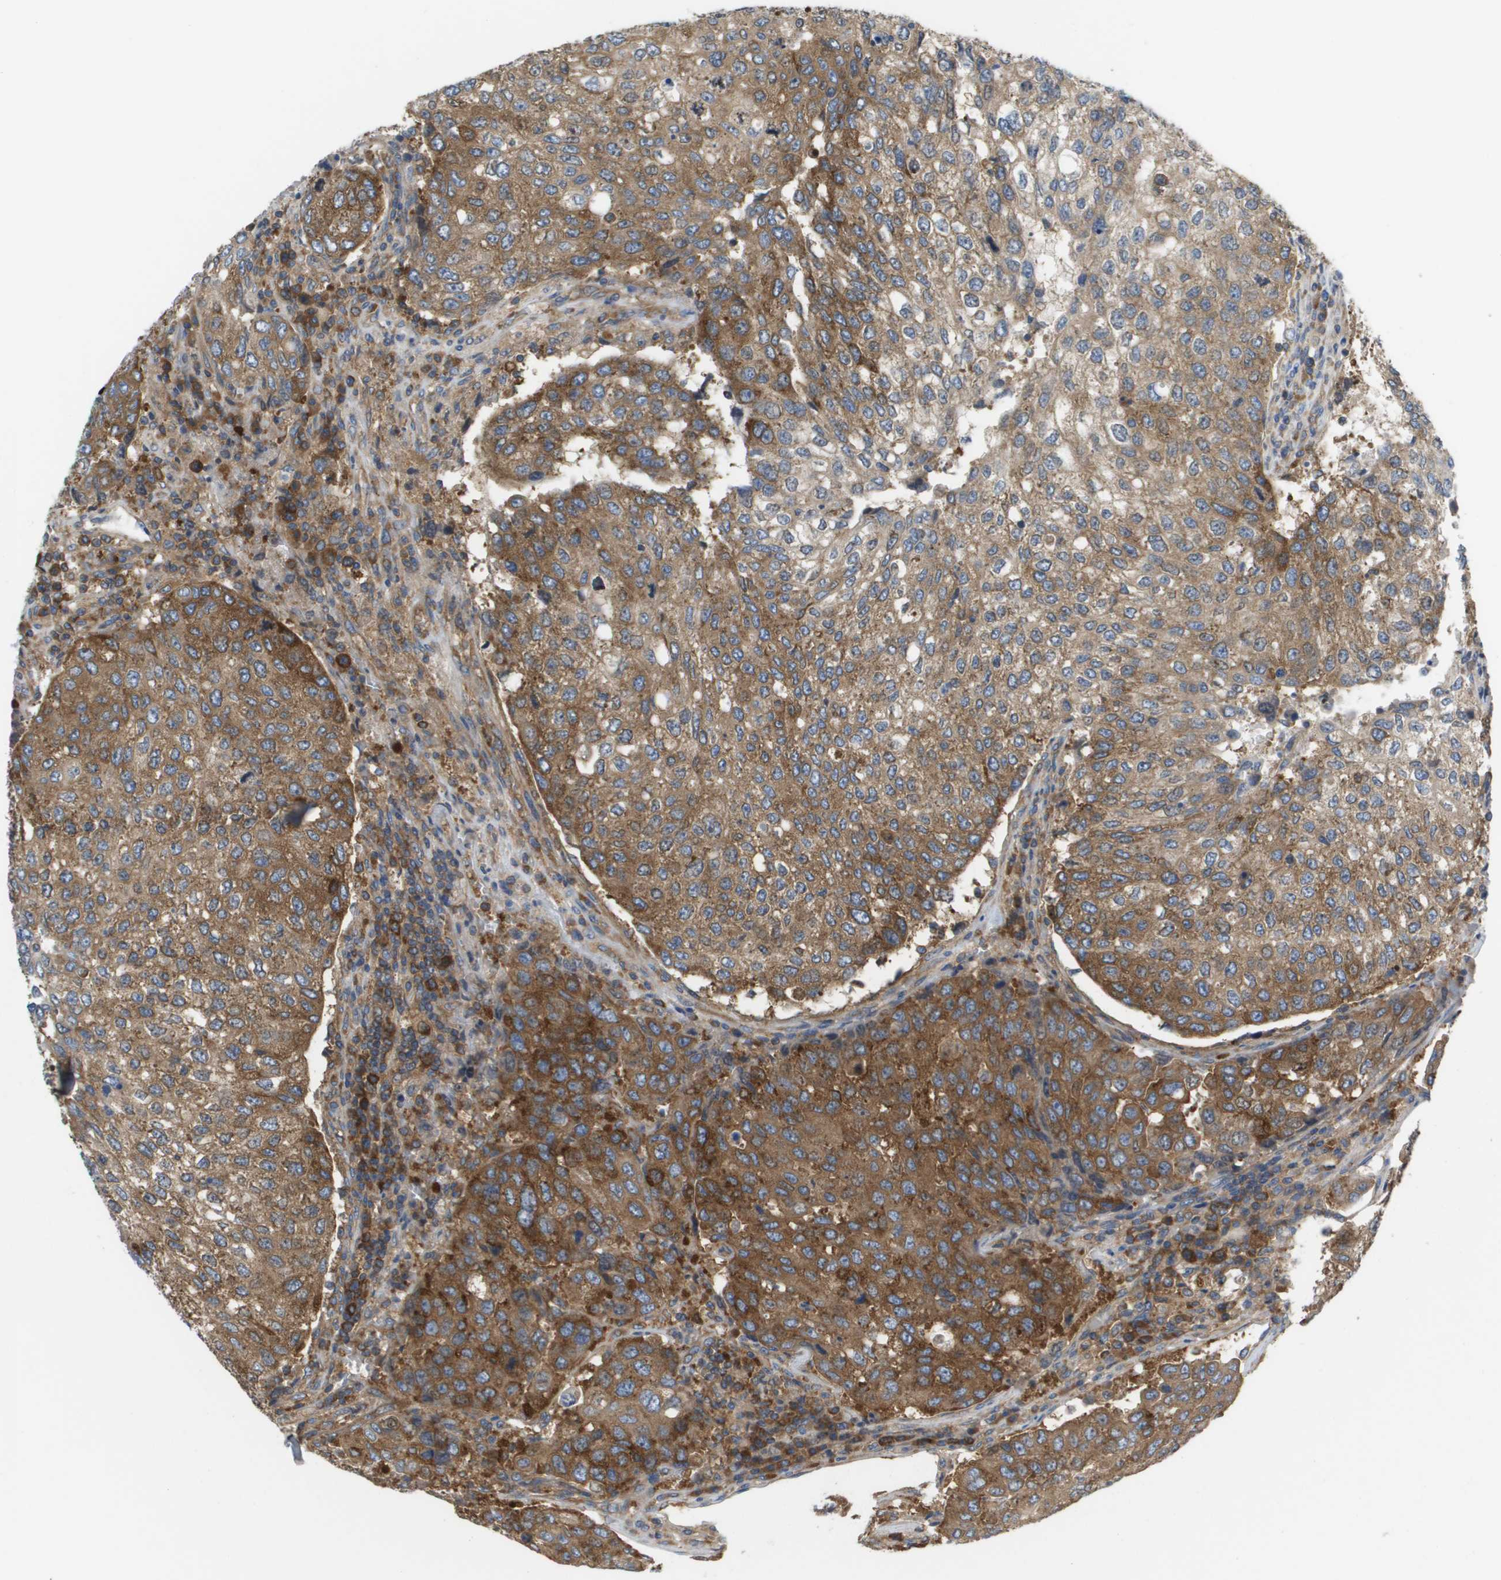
{"staining": {"intensity": "moderate", "quantity": ">75%", "location": "cytoplasmic/membranous"}, "tissue": "urothelial cancer", "cell_type": "Tumor cells", "image_type": "cancer", "snomed": [{"axis": "morphology", "description": "Urothelial carcinoma, High grade"}, {"axis": "topography", "description": "Lymph node"}, {"axis": "topography", "description": "Urinary bladder"}], "caption": "Immunohistochemical staining of human high-grade urothelial carcinoma demonstrates moderate cytoplasmic/membranous protein staining in approximately >75% of tumor cells.", "gene": "EIF4G2", "patient": {"sex": "male", "age": 51}}